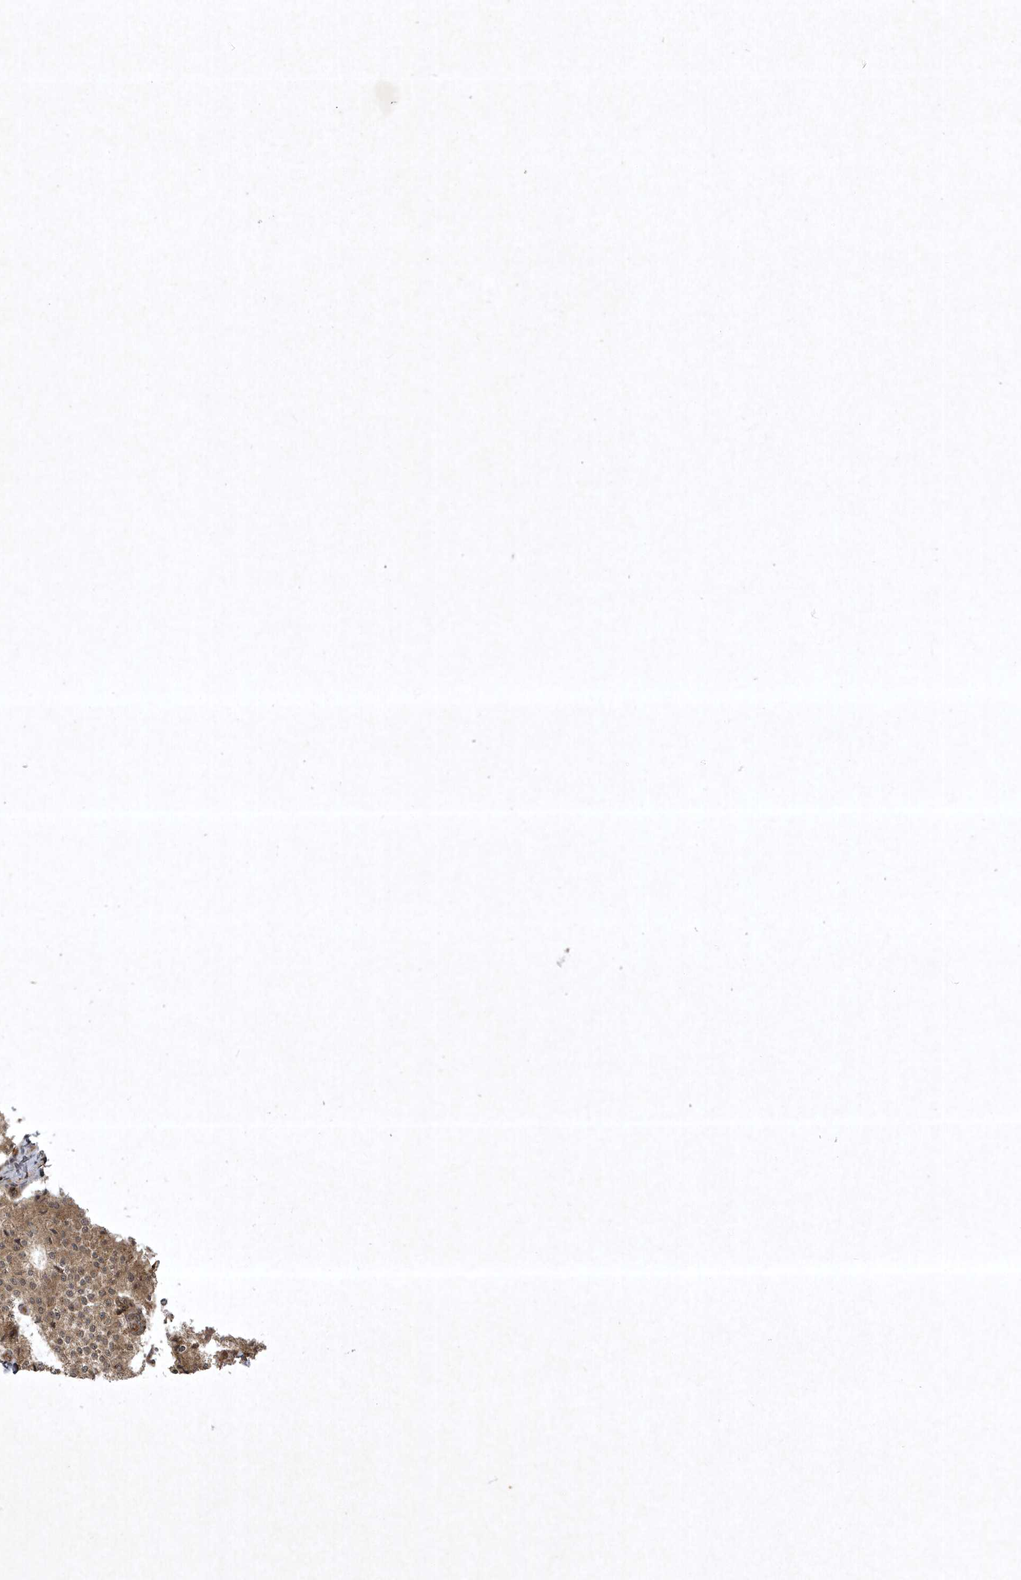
{"staining": {"intensity": "moderate", "quantity": ">75%", "location": "cytoplasmic/membranous"}, "tissue": "carcinoid", "cell_type": "Tumor cells", "image_type": "cancer", "snomed": [{"axis": "morphology", "description": "Carcinoid, malignant, NOS"}, {"axis": "topography", "description": "Colon"}], "caption": "Protein staining demonstrates moderate cytoplasmic/membranous positivity in about >75% of tumor cells in carcinoid.", "gene": "FAM83C", "patient": {"sex": "female", "age": 52}}